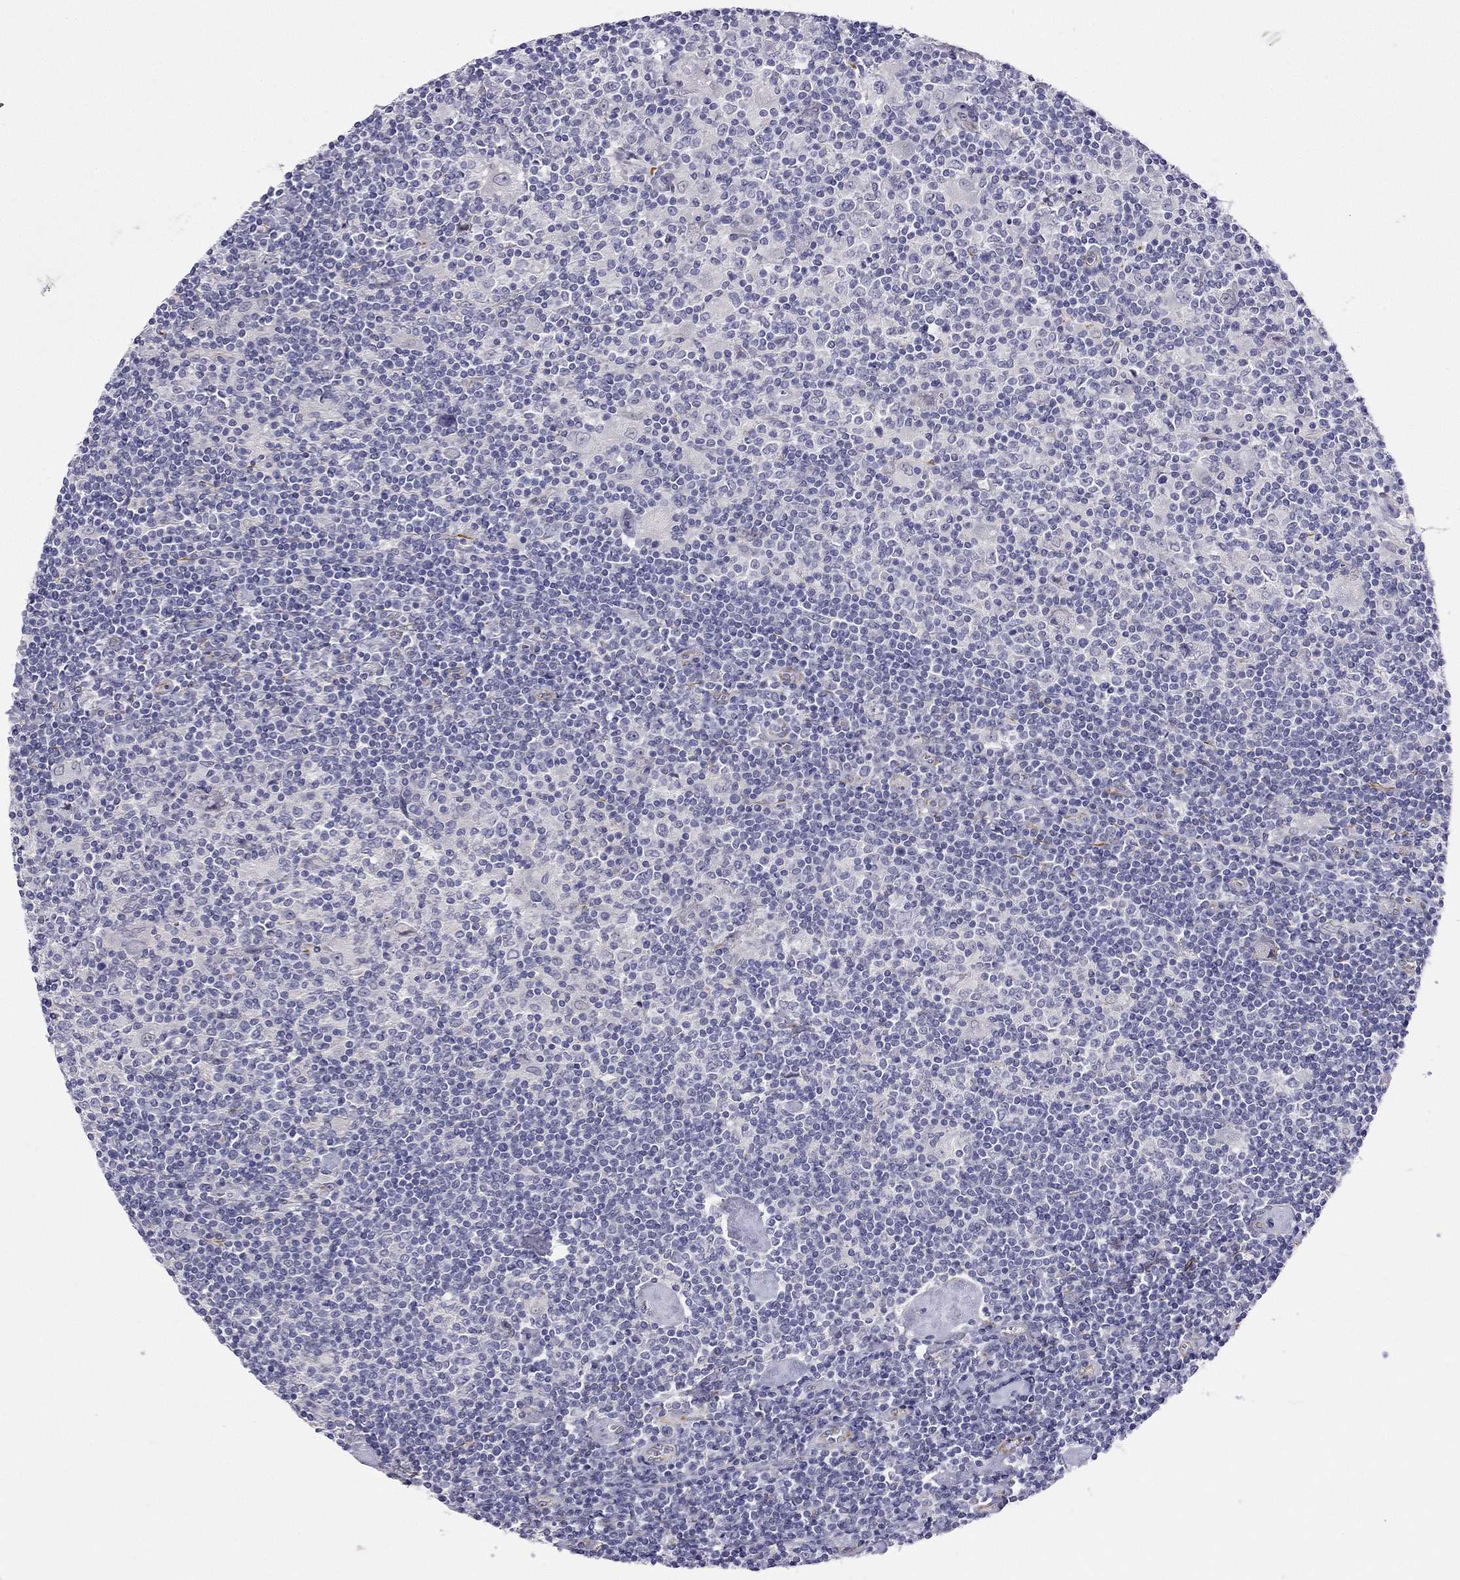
{"staining": {"intensity": "negative", "quantity": "none", "location": "none"}, "tissue": "lymphoma", "cell_type": "Tumor cells", "image_type": "cancer", "snomed": [{"axis": "morphology", "description": "Hodgkin's disease, NOS"}, {"axis": "topography", "description": "Lymph node"}], "caption": "IHC micrograph of human lymphoma stained for a protein (brown), which demonstrates no expression in tumor cells. The staining was performed using DAB (3,3'-diaminobenzidine) to visualize the protein expression in brown, while the nuclei were stained in blue with hematoxylin (Magnification: 20x).", "gene": "RTL1", "patient": {"sex": "male", "age": 40}}